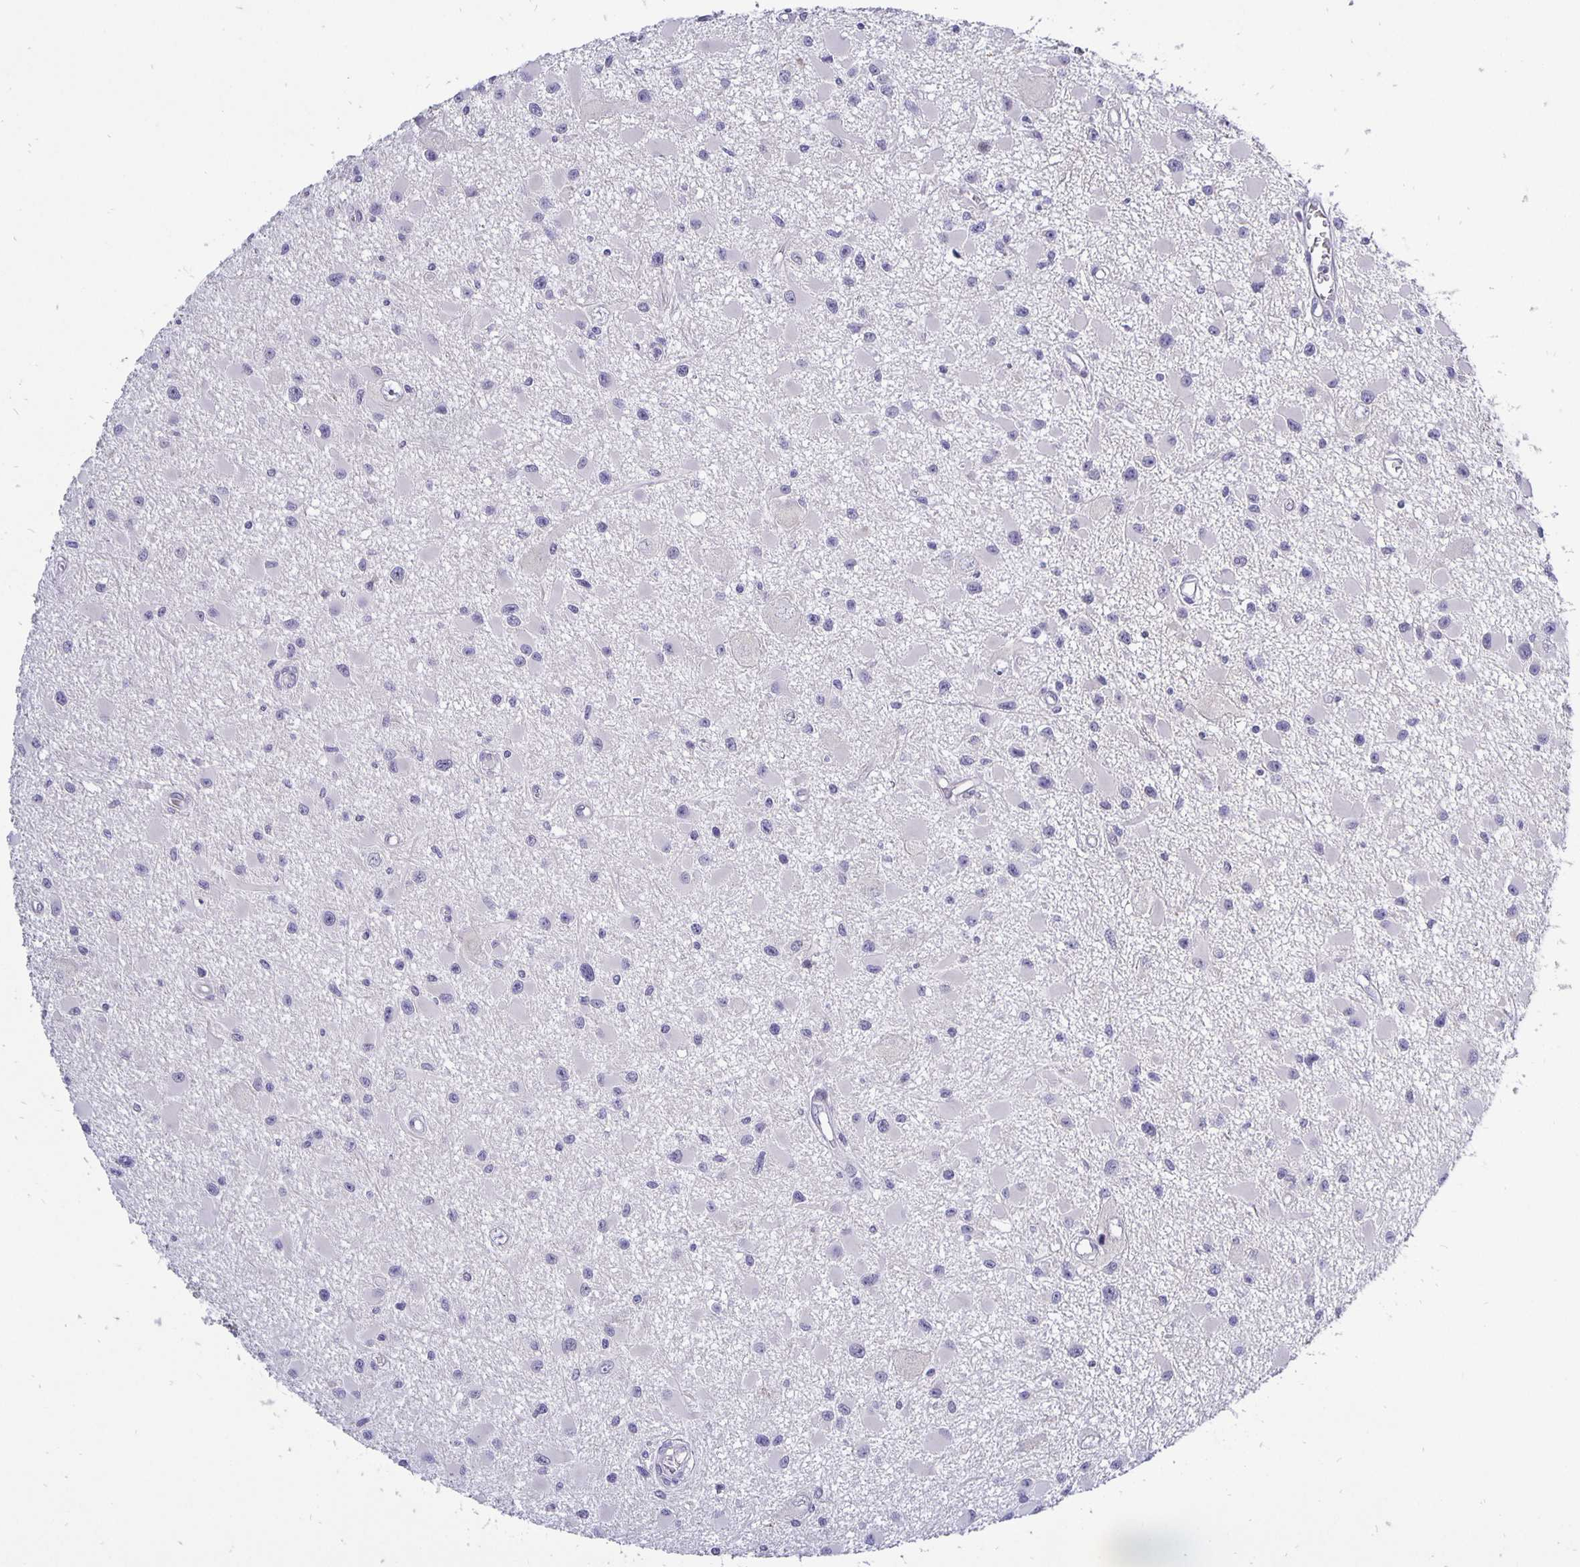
{"staining": {"intensity": "negative", "quantity": "none", "location": "none"}, "tissue": "glioma", "cell_type": "Tumor cells", "image_type": "cancer", "snomed": [{"axis": "morphology", "description": "Glioma, malignant, High grade"}, {"axis": "topography", "description": "Brain"}], "caption": "An IHC photomicrograph of glioma is shown. There is no staining in tumor cells of glioma.", "gene": "ERBB2", "patient": {"sex": "male", "age": 54}}